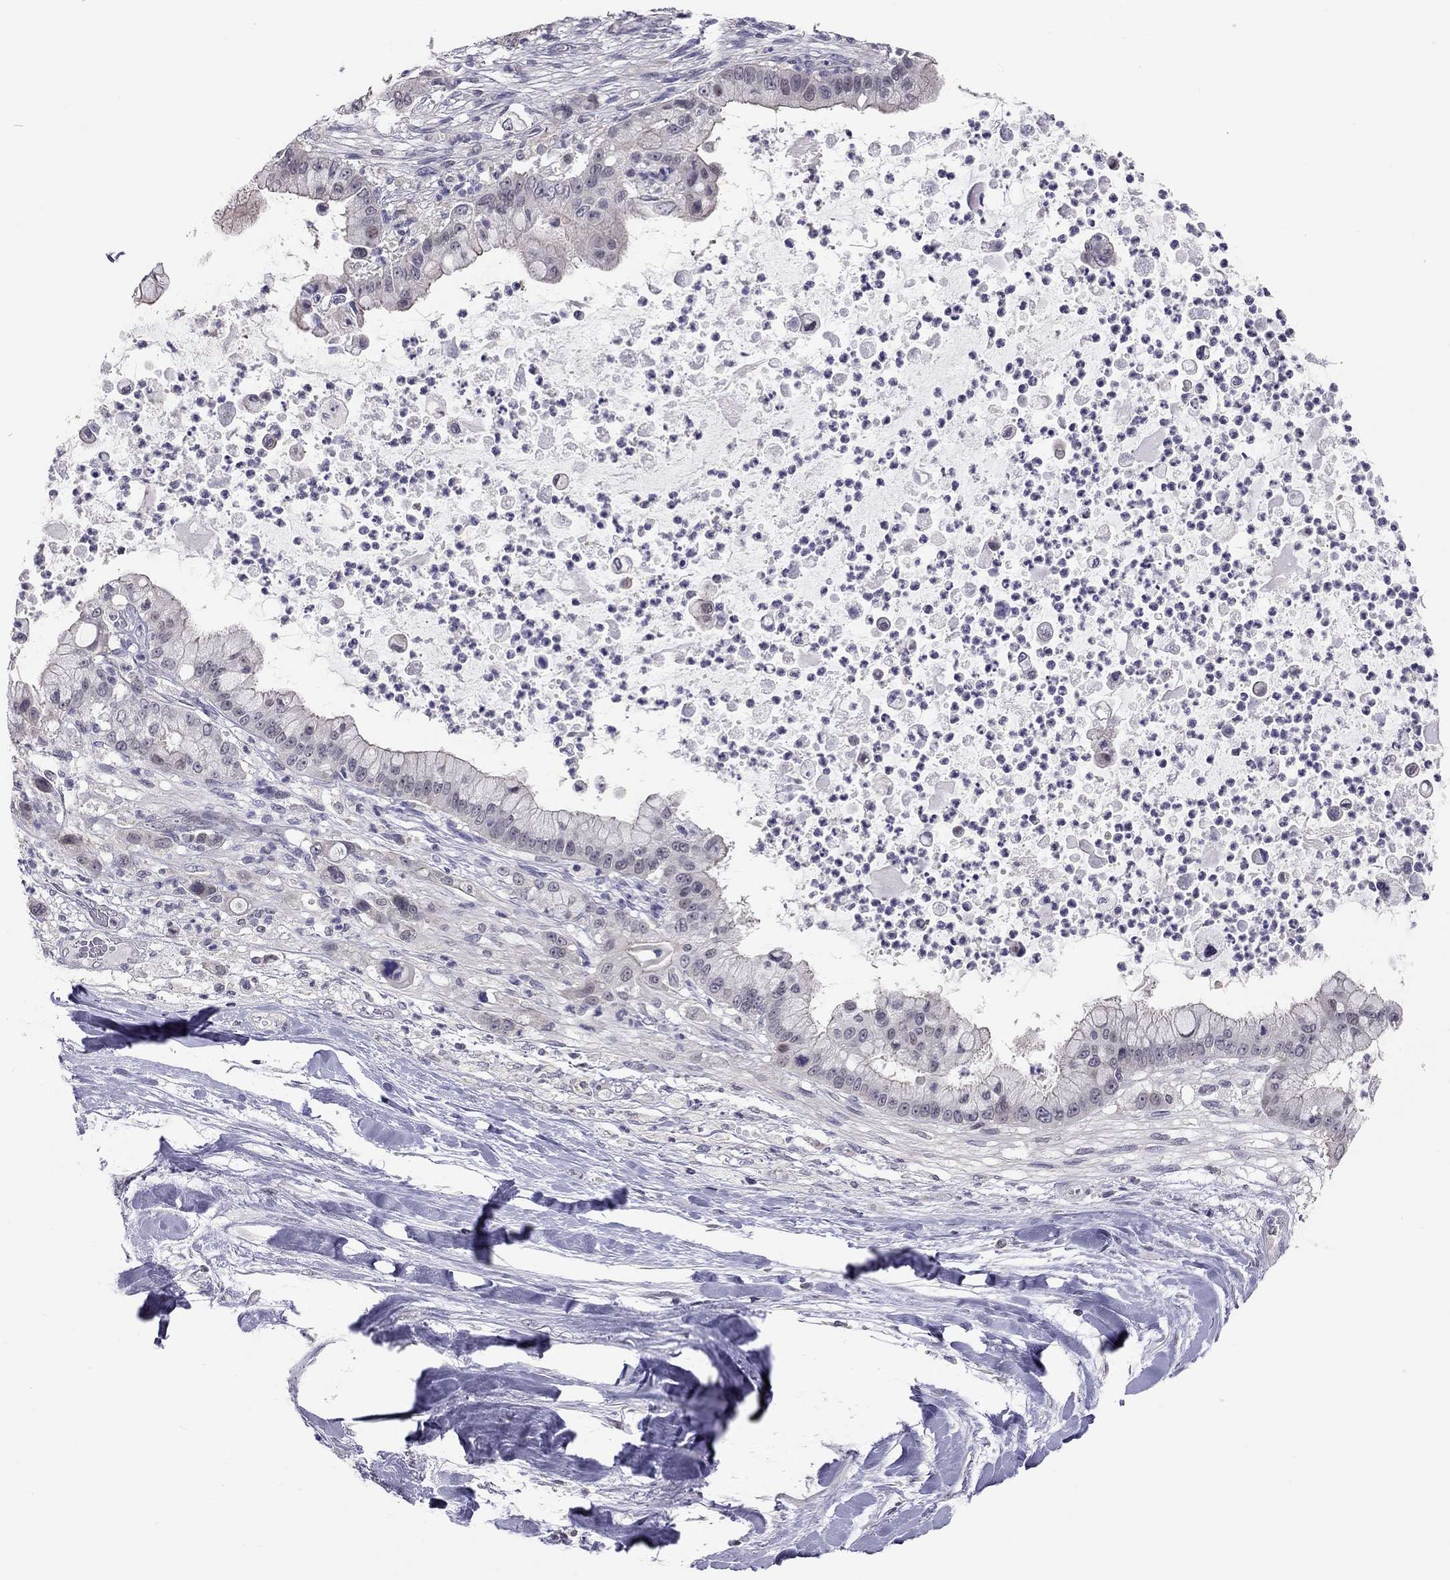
{"staining": {"intensity": "negative", "quantity": "none", "location": "none"}, "tissue": "liver cancer", "cell_type": "Tumor cells", "image_type": "cancer", "snomed": [{"axis": "morphology", "description": "Cholangiocarcinoma"}, {"axis": "topography", "description": "Liver"}], "caption": "Immunohistochemical staining of human cholangiocarcinoma (liver) exhibits no significant positivity in tumor cells.", "gene": "HSF2BP", "patient": {"sex": "female", "age": 54}}